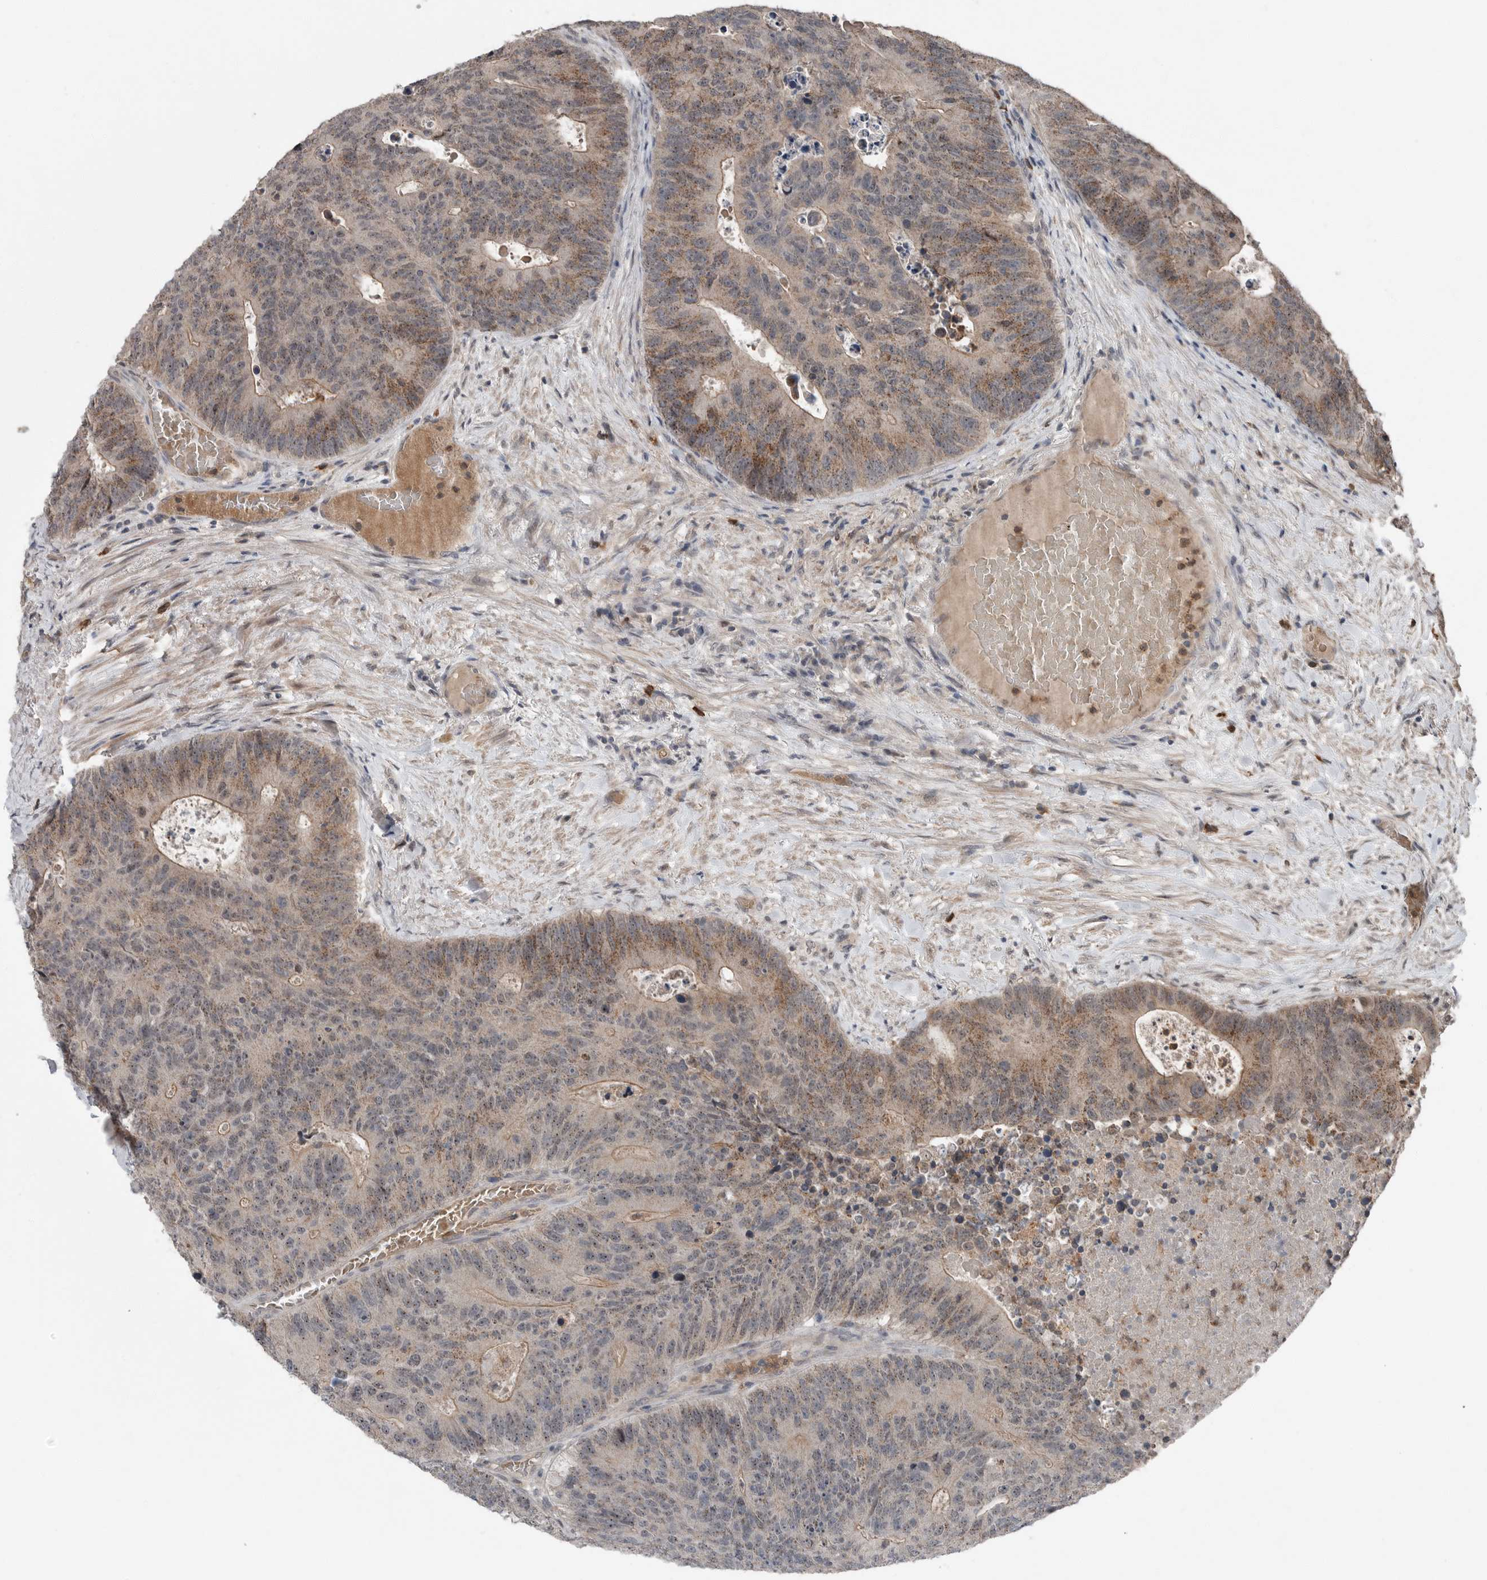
{"staining": {"intensity": "moderate", "quantity": "<25%", "location": "cytoplasmic/membranous"}, "tissue": "colorectal cancer", "cell_type": "Tumor cells", "image_type": "cancer", "snomed": [{"axis": "morphology", "description": "Adenocarcinoma, NOS"}, {"axis": "topography", "description": "Colon"}], "caption": "Adenocarcinoma (colorectal) was stained to show a protein in brown. There is low levels of moderate cytoplasmic/membranous positivity in about <25% of tumor cells.", "gene": "SCP2", "patient": {"sex": "male", "age": 87}}